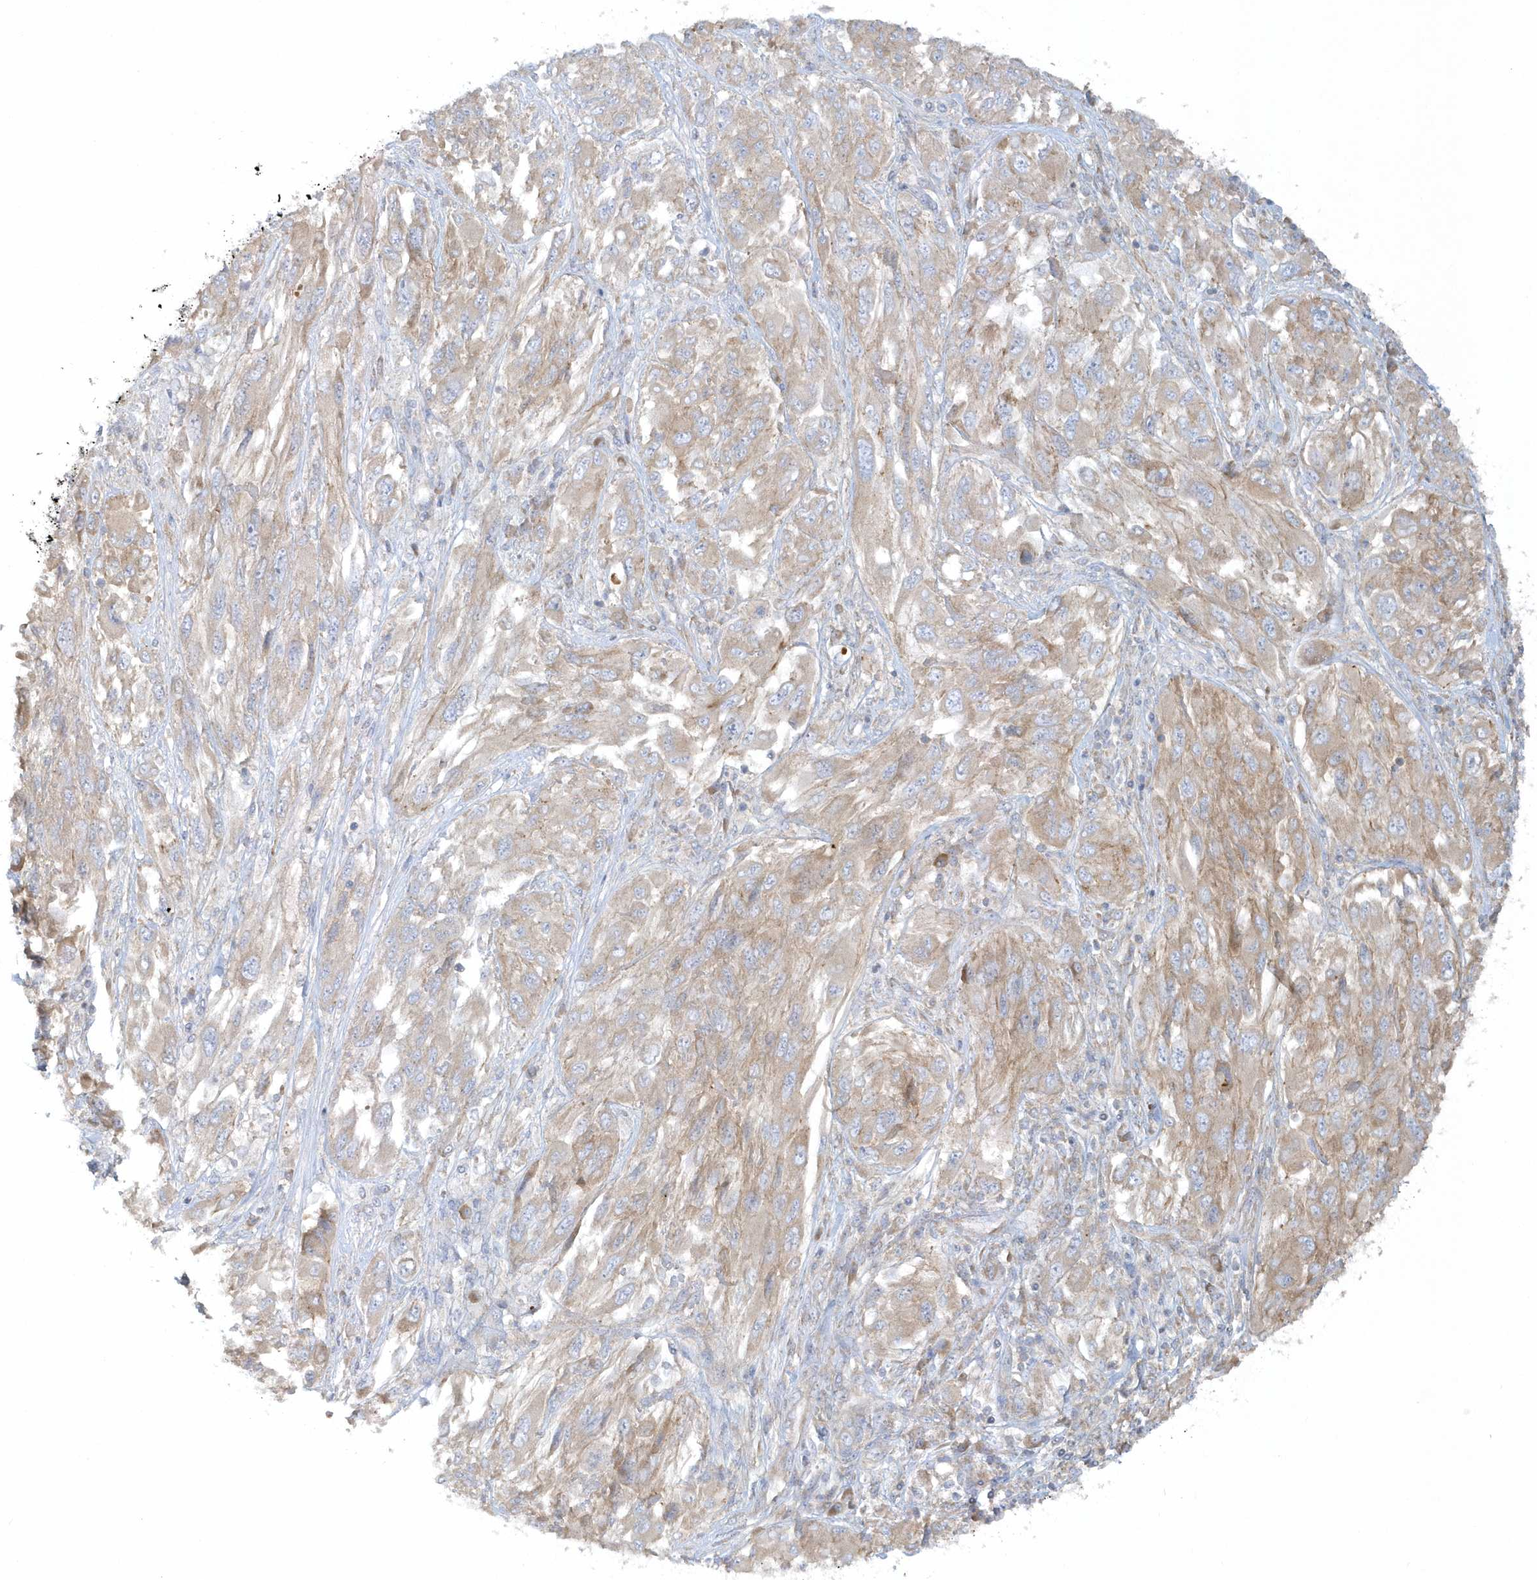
{"staining": {"intensity": "weak", "quantity": "25%-75%", "location": "cytoplasmic/membranous"}, "tissue": "melanoma", "cell_type": "Tumor cells", "image_type": "cancer", "snomed": [{"axis": "morphology", "description": "Malignant melanoma, NOS"}, {"axis": "topography", "description": "Skin"}], "caption": "Melanoma tissue exhibits weak cytoplasmic/membranous expression in approximately 25%-75% of tumor cells", "gene": "CNOT10", "patient": {"sex": "female", "age": 91}}